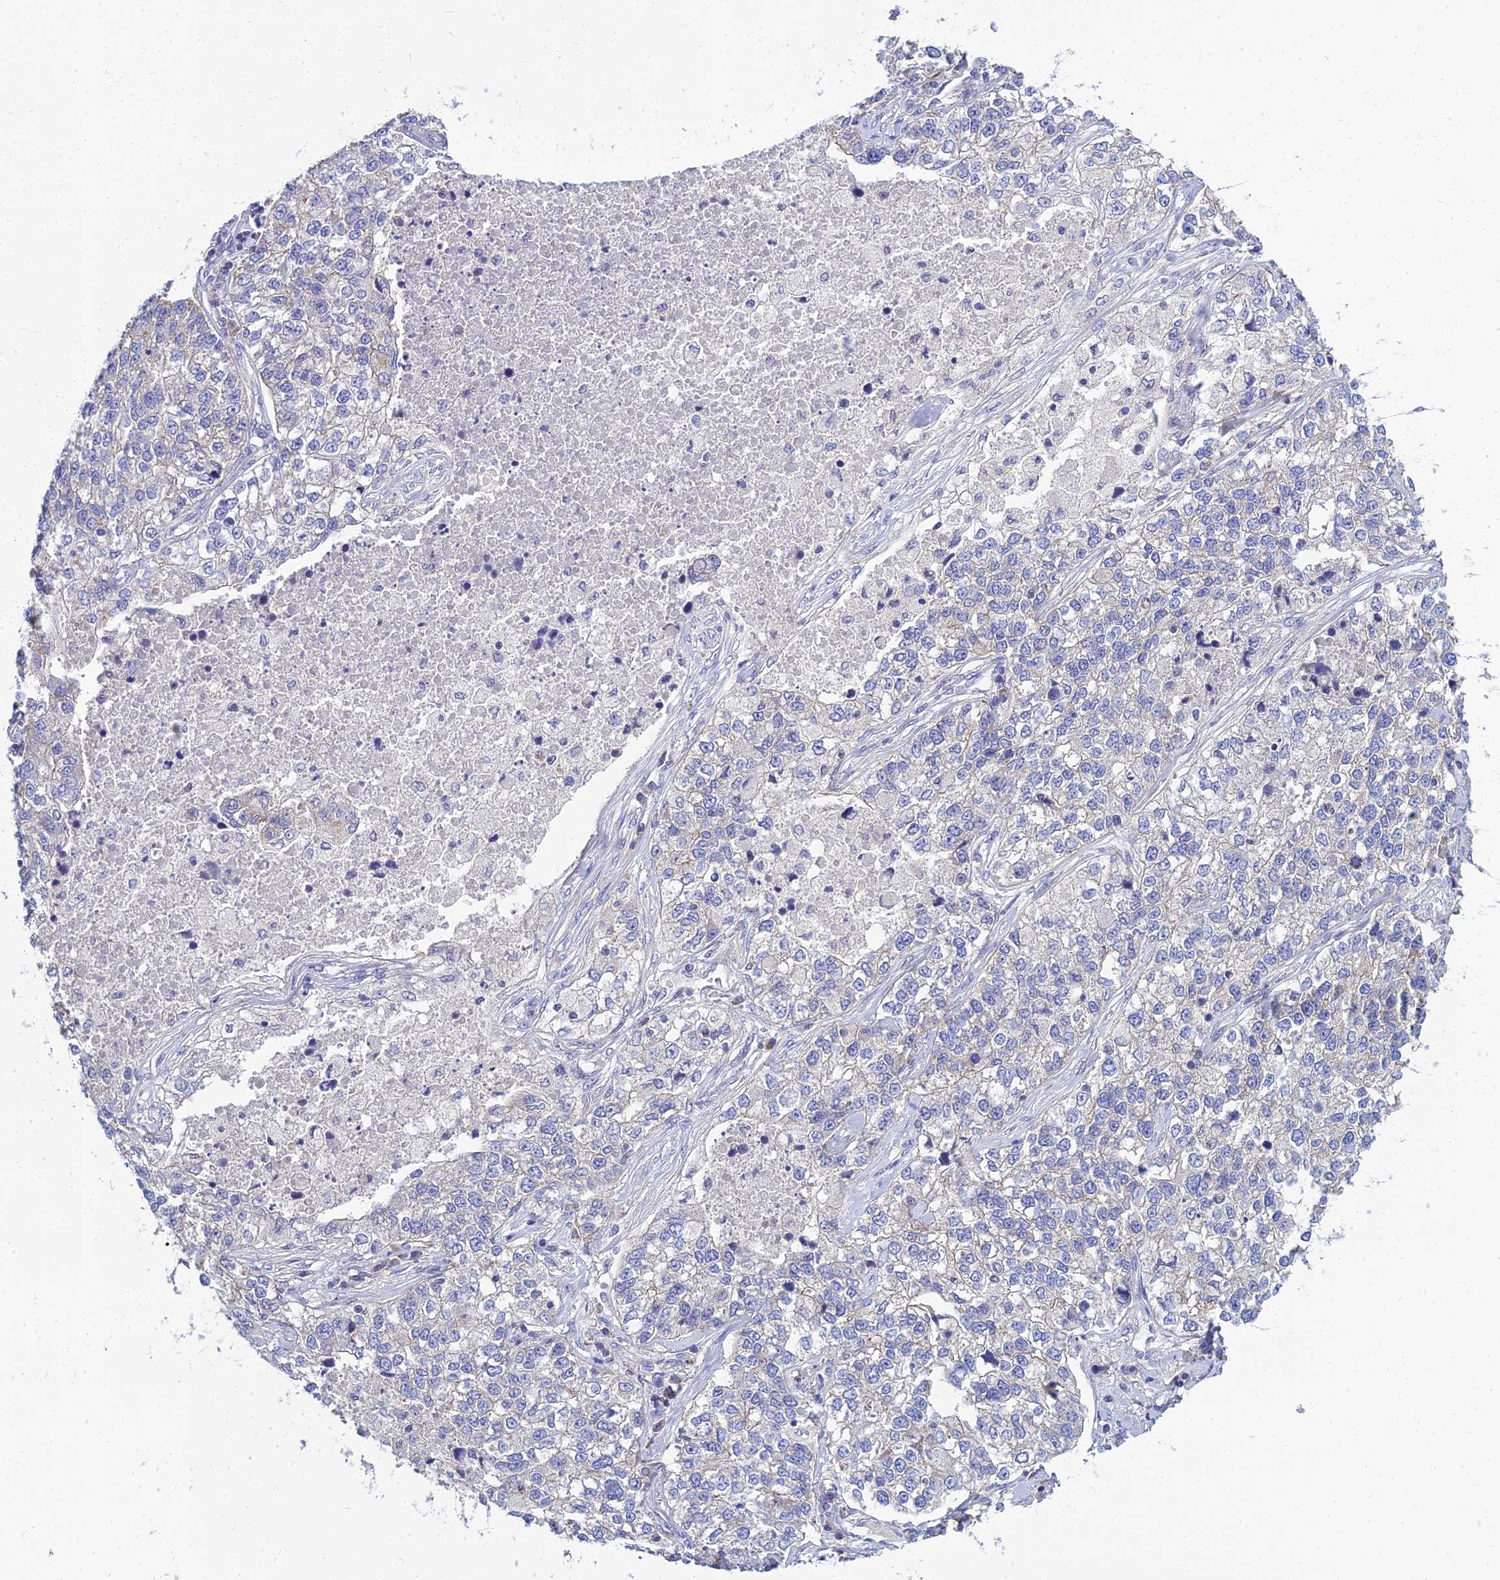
{"staining": {"intensity": "weak", "quantity": "<25%", "location": "cytoplasmic/membranous"}, "tissue": "lung cancer", "cell_type": "Tumor cells", "image_type": "cancer", "snomed": [{"axis": "morphology", "description": "Adenocarcinoma, NOS"}, {"axis": "topography", "description": "Lung"}], "caption": "Lung adenocarcinoma was stained to show a protein in brown. There is no significant expression in tumor cells.", "gene": "NPY", "patient": {"sex": "male", "age": 49}}